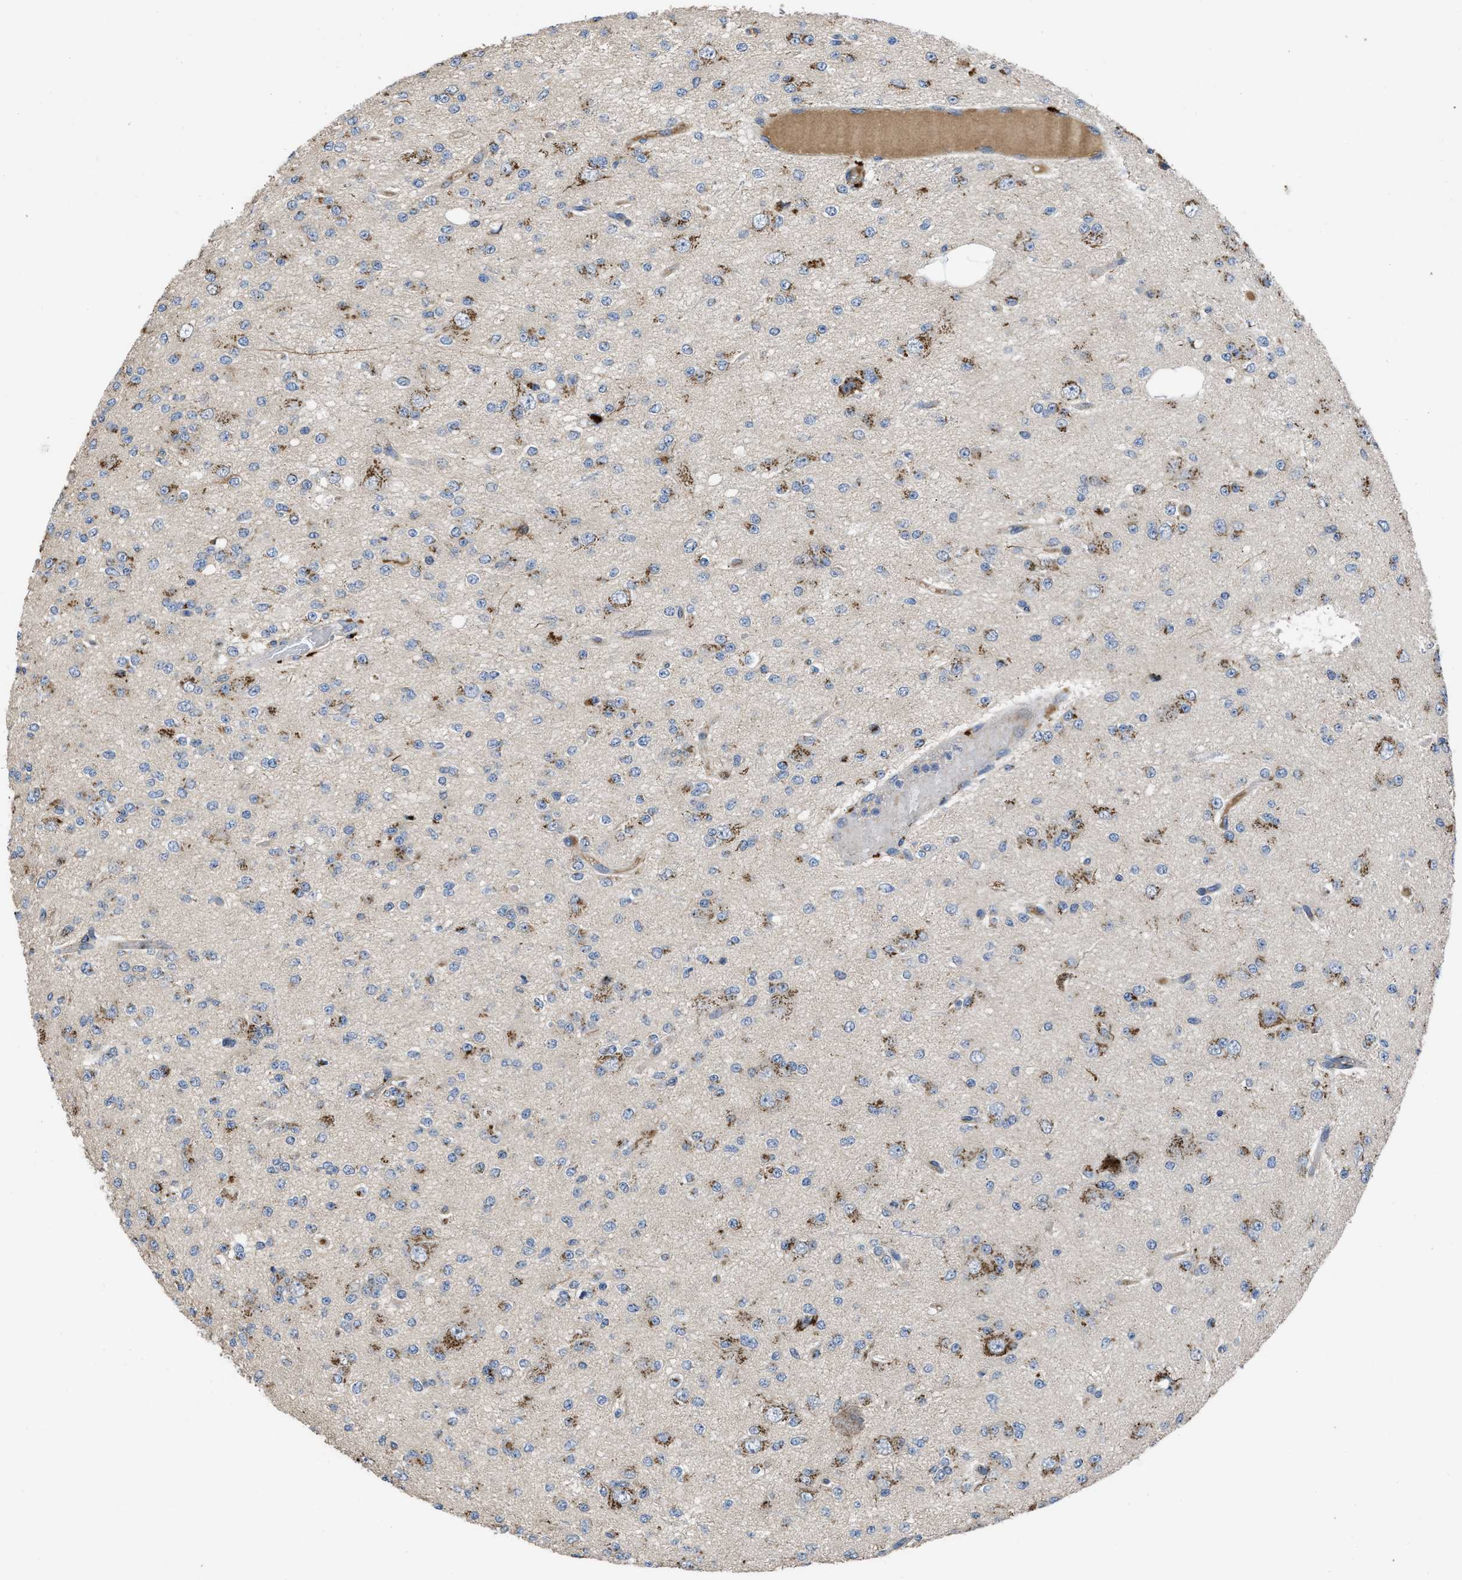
{"staining": {"intensity": "moderate", "quantity": "25%-75%", "location": "cytoplasmic/membranous"}, "tissue": "glioma", "cell_type": "Tumor cells", "image_type": "cancer", "snomed": [{"axis": "morphology", "description": "Glioma, malignant, Low grade"}, {"axis": "topography", "description": "Brain"}], "caption": "Moderate cytoplasmic/membranous expression is present in about 25%-75% of tumor cells in malignant glioma (low-grade).", "gene": "SIK2", "patient": {"sex": "male", "age": 38}}